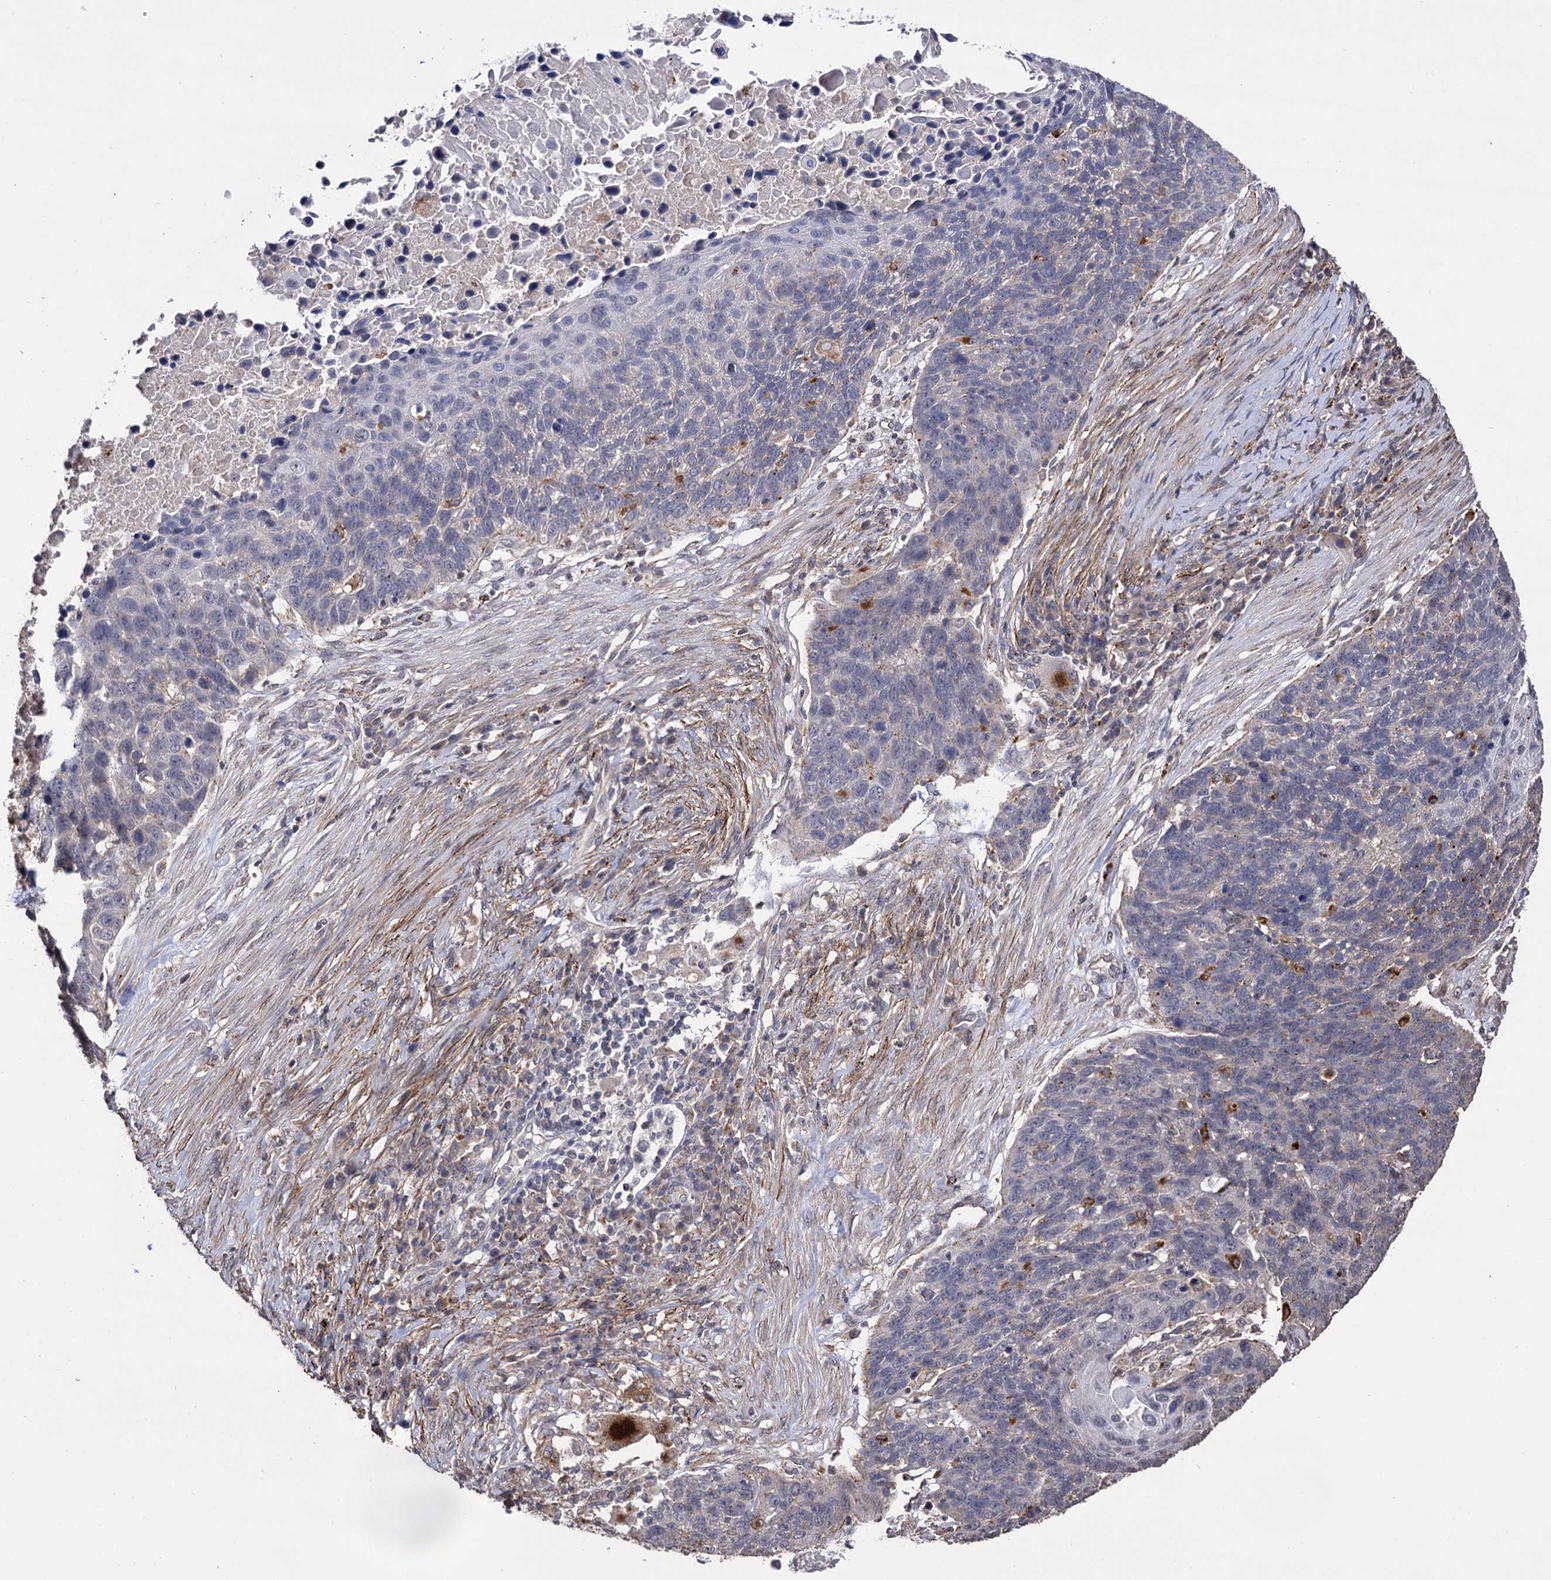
{"staining": {"intensity": "negative", "quantity": "none", "location": "none"}, "tissue": "lung cancer", "cell_type": "Tumor cells", "image_type": "cancer", "snomed": [{"axis": "morphology", "description": "Normal tissue, NOS"}, {"axis": "morphology", "description": "Squamous cell carcinoma, NOS"}, {"axis": "topography", "description": "Lymph node"}, {"axis": "topography", "description": "Lung"}], "caption": "Tumor cells show no significant protein expression in lung cancer (squamous cell carcinoma).", "gene": "MICAL2", "patient": {"sex": "male", "age": 66}}